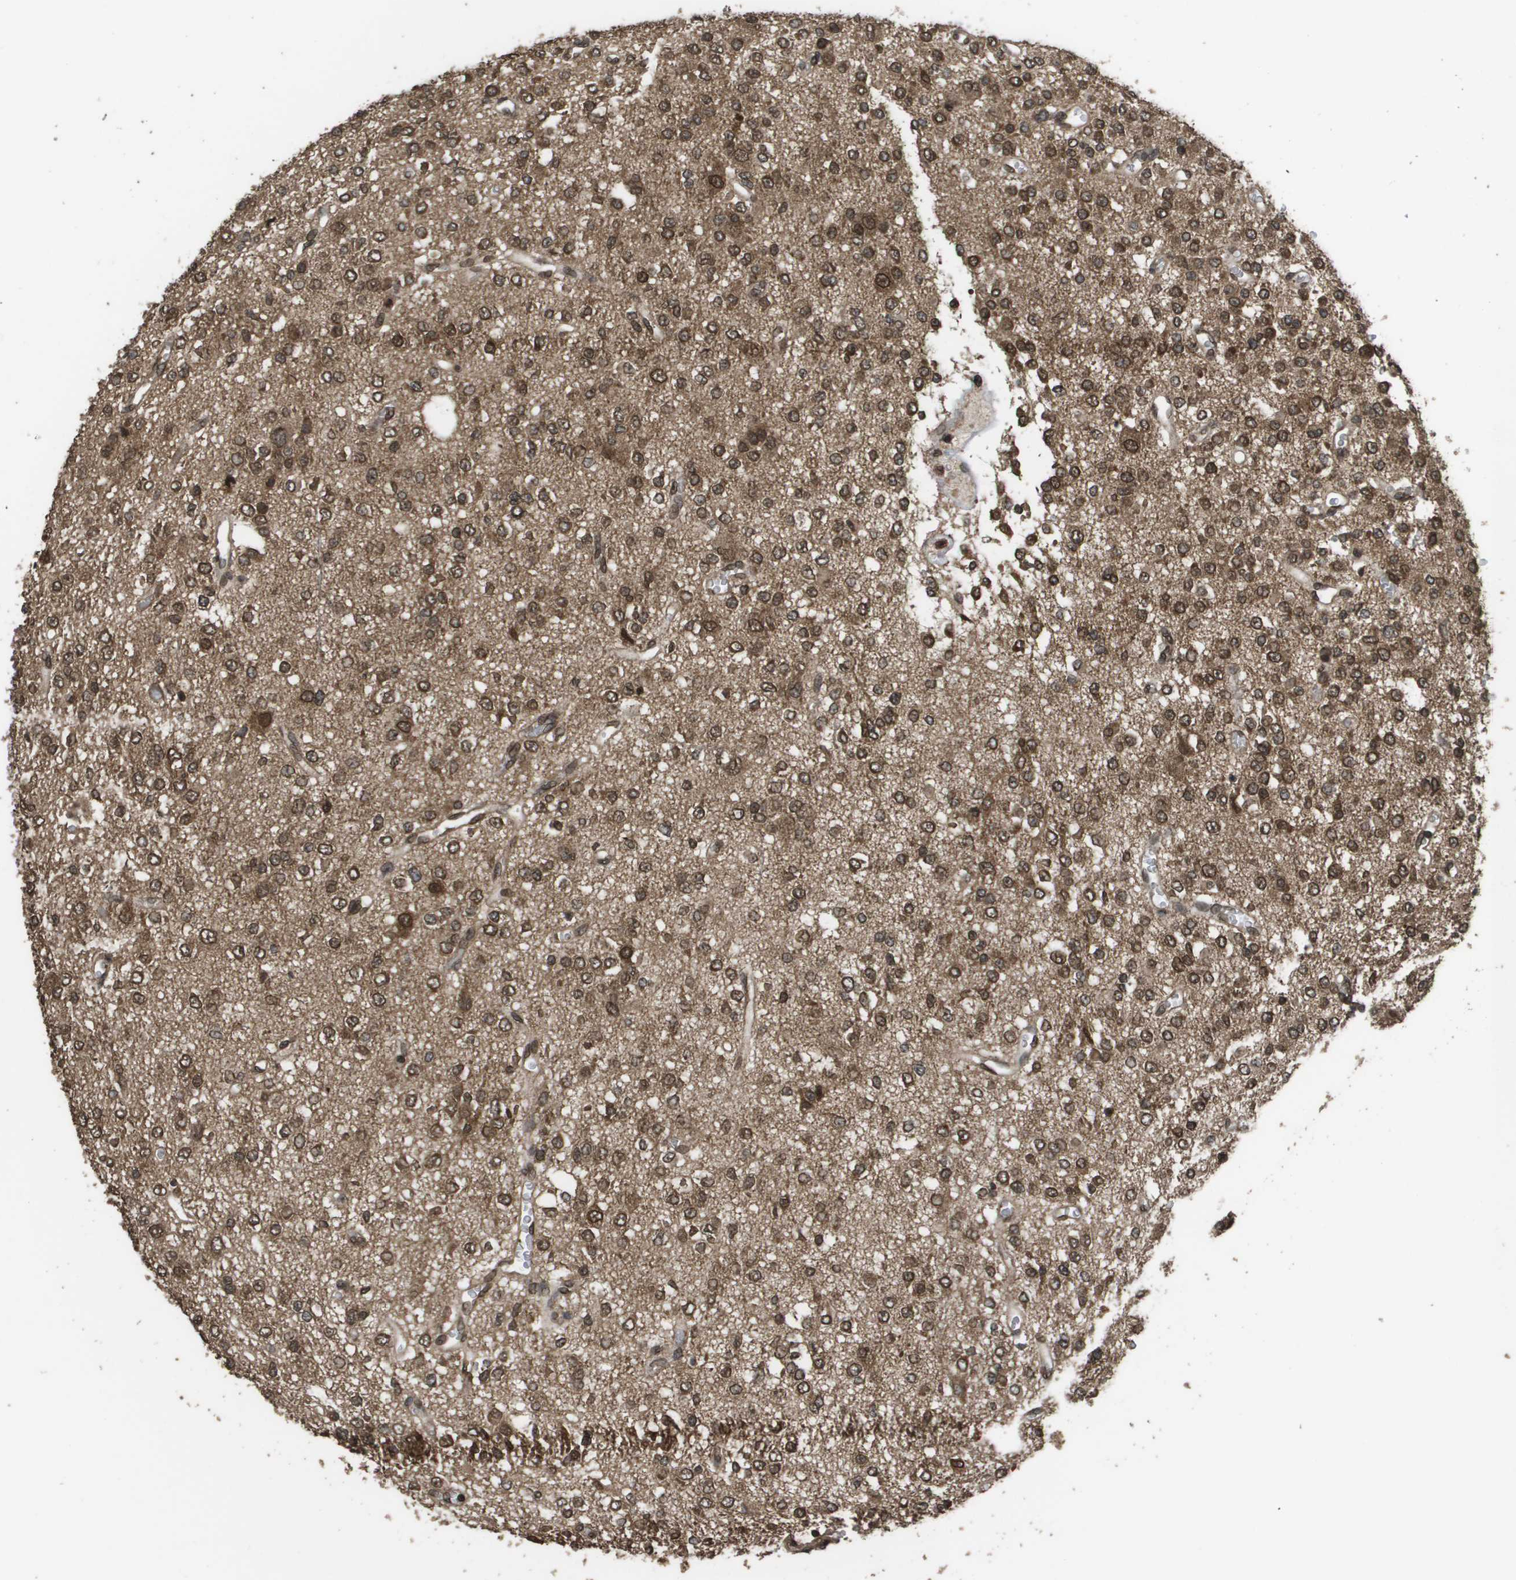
{"staining": {"intensity": "moderate", "quantity": ">75%", "location": "cytoplasmic/membranous,nuclear"}, "tissue": "glioma", "cell_type": "Tumor cells", "image_type": "cancer", "snomed": [{"axis": "morphology", "description": "Glioma, malignant, Low grade"}, {"axis": "topography", "description": "Brain"}], "caption": "Glioma stained for a protein displays moderate cytoplasmic/membranous and nuclear positivity in tumor cells.", "gene": "AXIN2", "patient": {"sex": "male", "age": 38}}